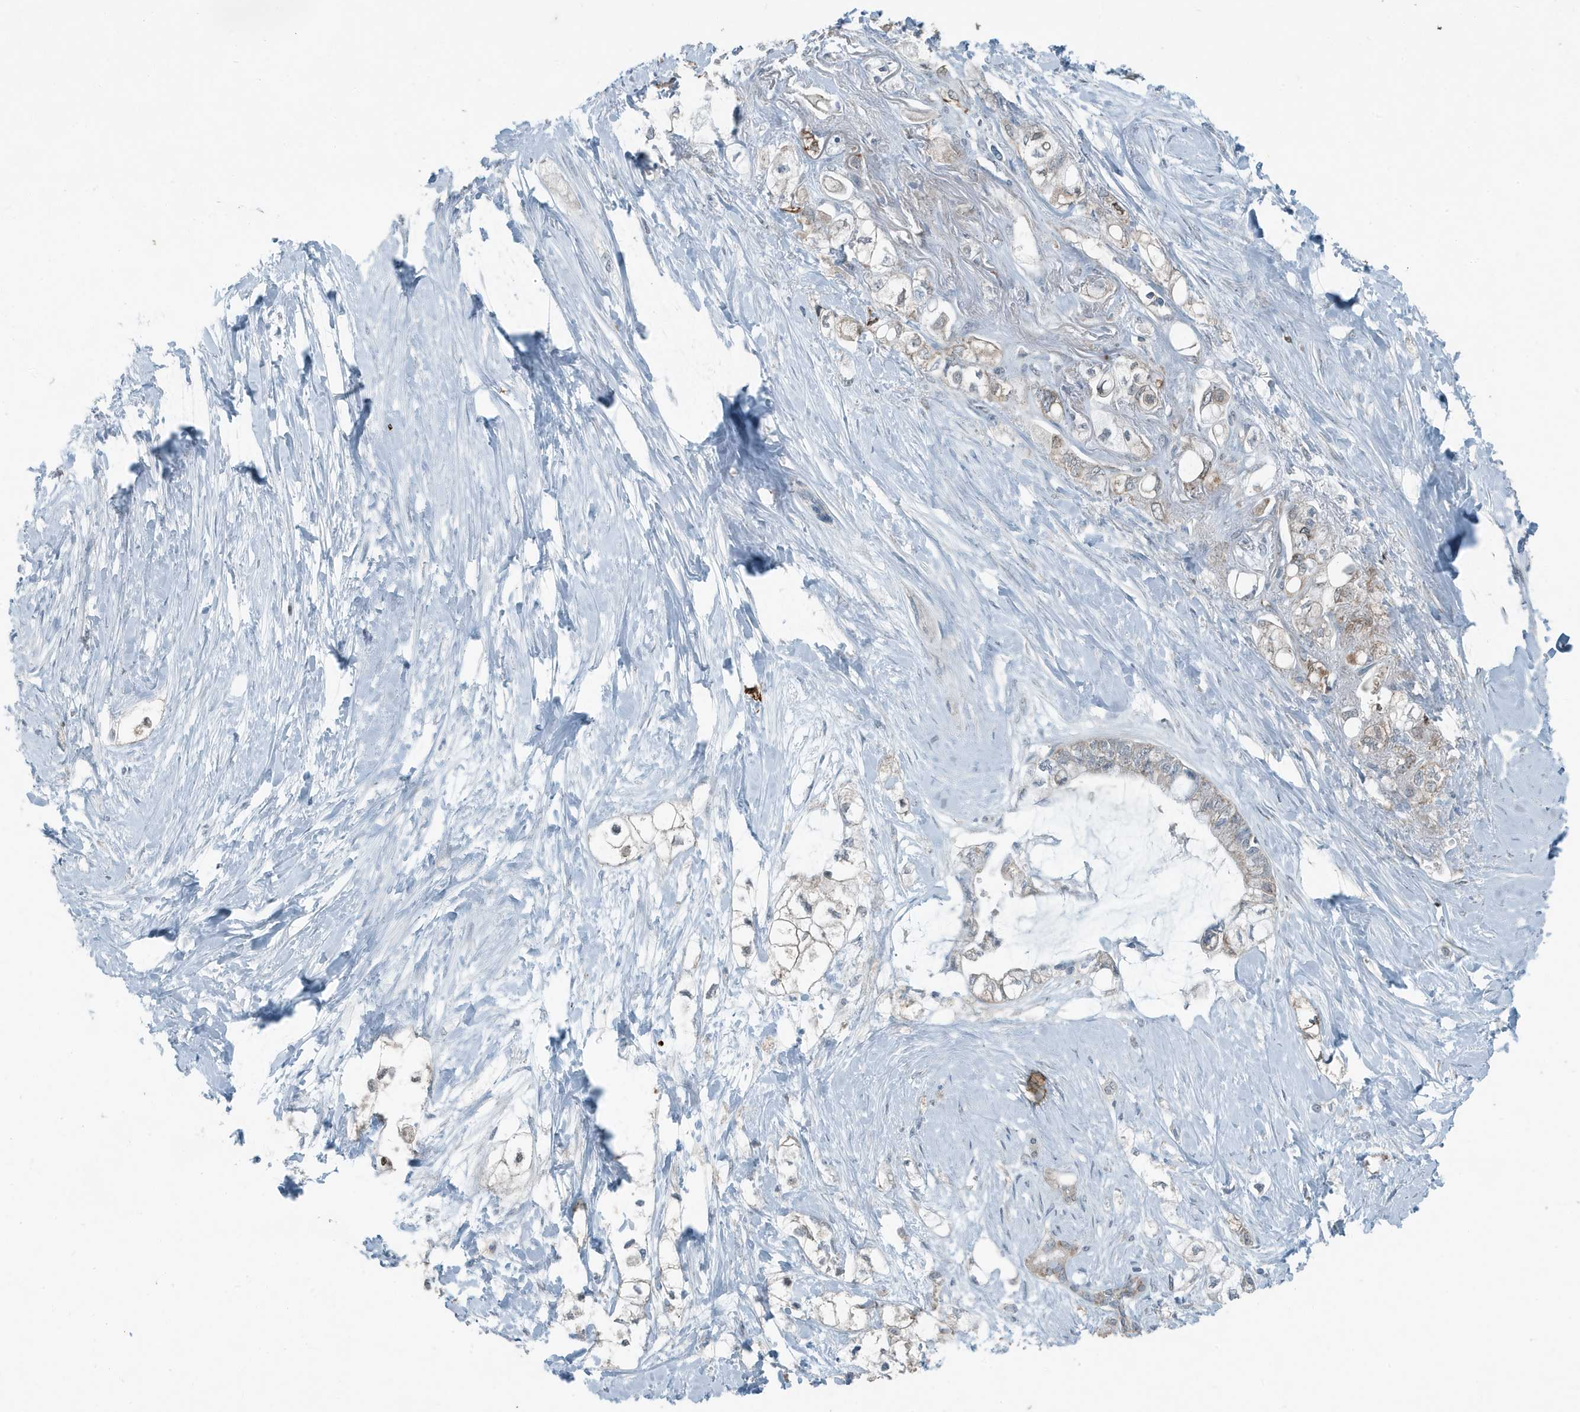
{"staining": {"intensity": "weak", "quantity": "25%-75%", "location": "cytoplasmic/membranous"}, "tissue": "pancreatic cancer", "cell_type": "Tumor cells", "image_type": "cancer", "snomed": [{"axis": "morphology", "description": "Adenocarcinoma, NOS"}, {"axis": "topography", "description": "Pancreas"}], "caption": "DAB (3,3'-diaminobenzidine) immunohistochemical staining of pancreatic cancer displays weak cytoplasmic/membranous protein expression in about 25%-75% of tumor cells.", "gene": "MT-CYB", "patient": {"sex": "male", "age": 70}}